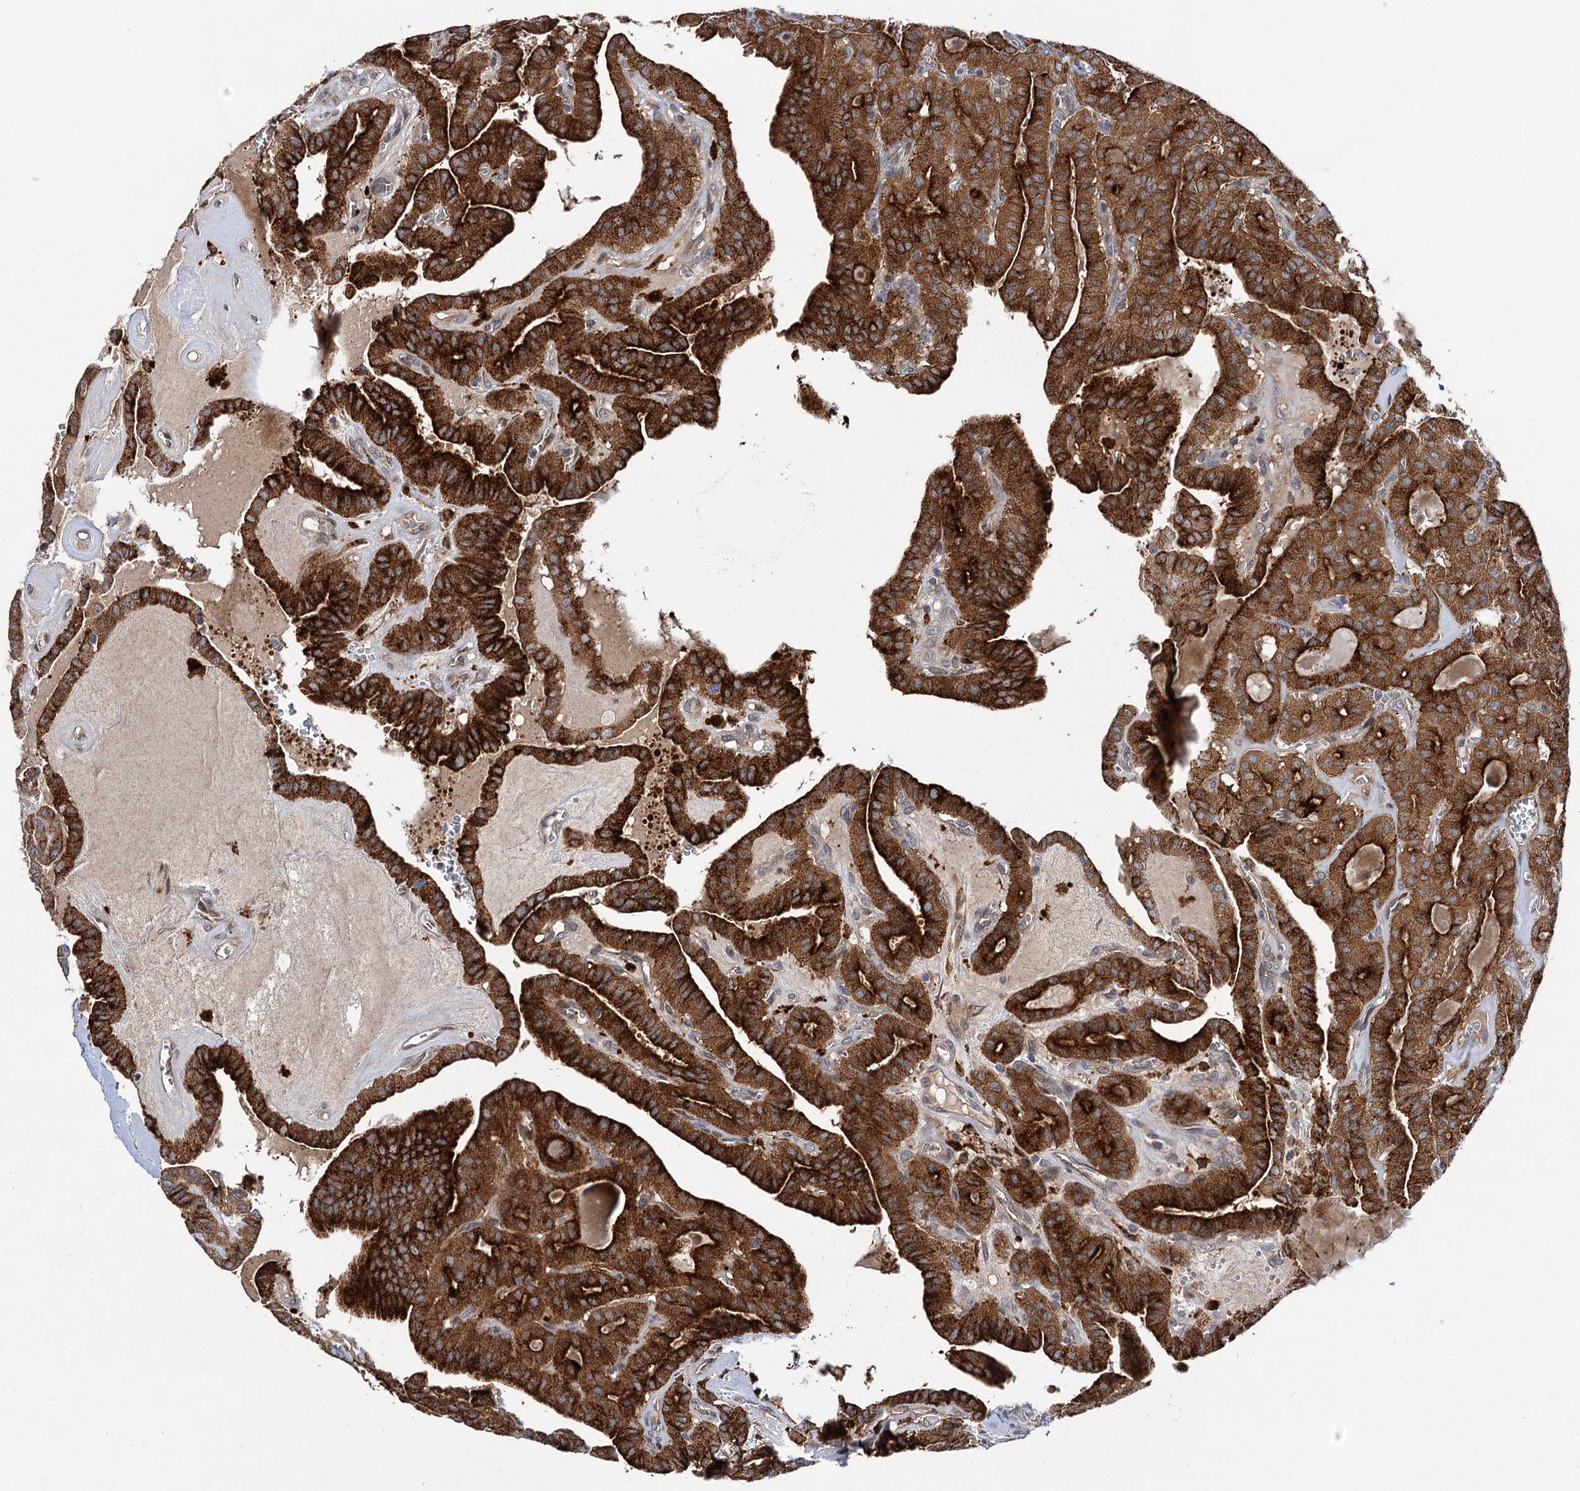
{"staining": {"intensity": "strong", "quantity": ">75%", "location": "cytoplasmic/membranous"}, "tissue": "thyroid cancer", "cell_type": "Tumor cells", "image_type": "cancer", "snomed": [{"axis": "morphology", "description": "Papillary adenocarcinoma, NOS"}, {"axis": "topography", "description": "Thyroid gland"}], "caption": "Brown immunohistochemical staining in thyroid cancer (papillary adenocarcinoma) displays strong cytoplasmic/membranous positivity in about >75% of tumor cells.", "gene": "NAA25", "patient": {"sex": "male", "age": 52}}